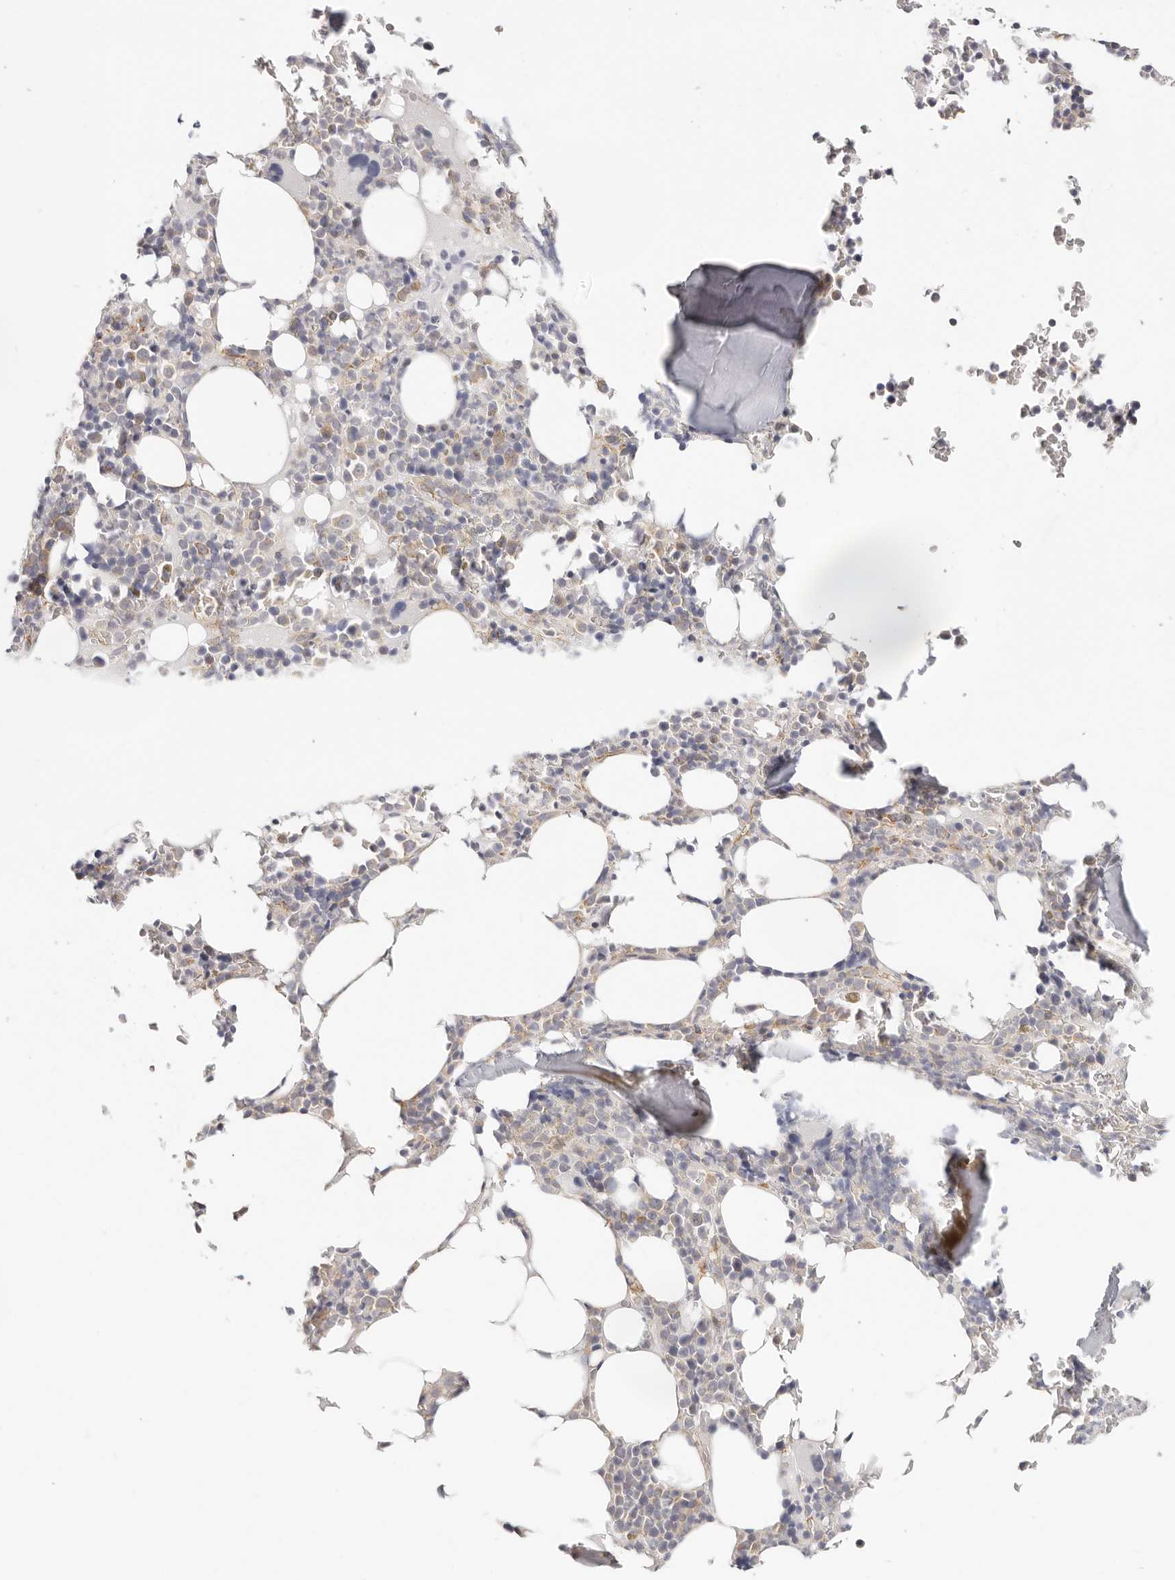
{"staining": {"intensity": "weak", "quantity": "25%-75%", "location": "cytoplasmic/membranous"}, "tissue": "bone marrow", "cell_type": "Hematopoietic cells", "image_type": "normal", "snomed": [{"axis": "morphology", "description": "Normal tissue, NOS"}, {"axis": "topography", "description": "Bone marrow"}], "caption": "Immunohistochemical staining of normal bone marrow demonstrates weak cytoplasmic/membranous protein staining in approximately 25%-75% of hematopoietic cells. Immunohistochemistry (ihc) stains the protein in brown and the nuclei are stained blue.", "gene": "AFDN", "patient": {"sex": "male", "age": 58}}